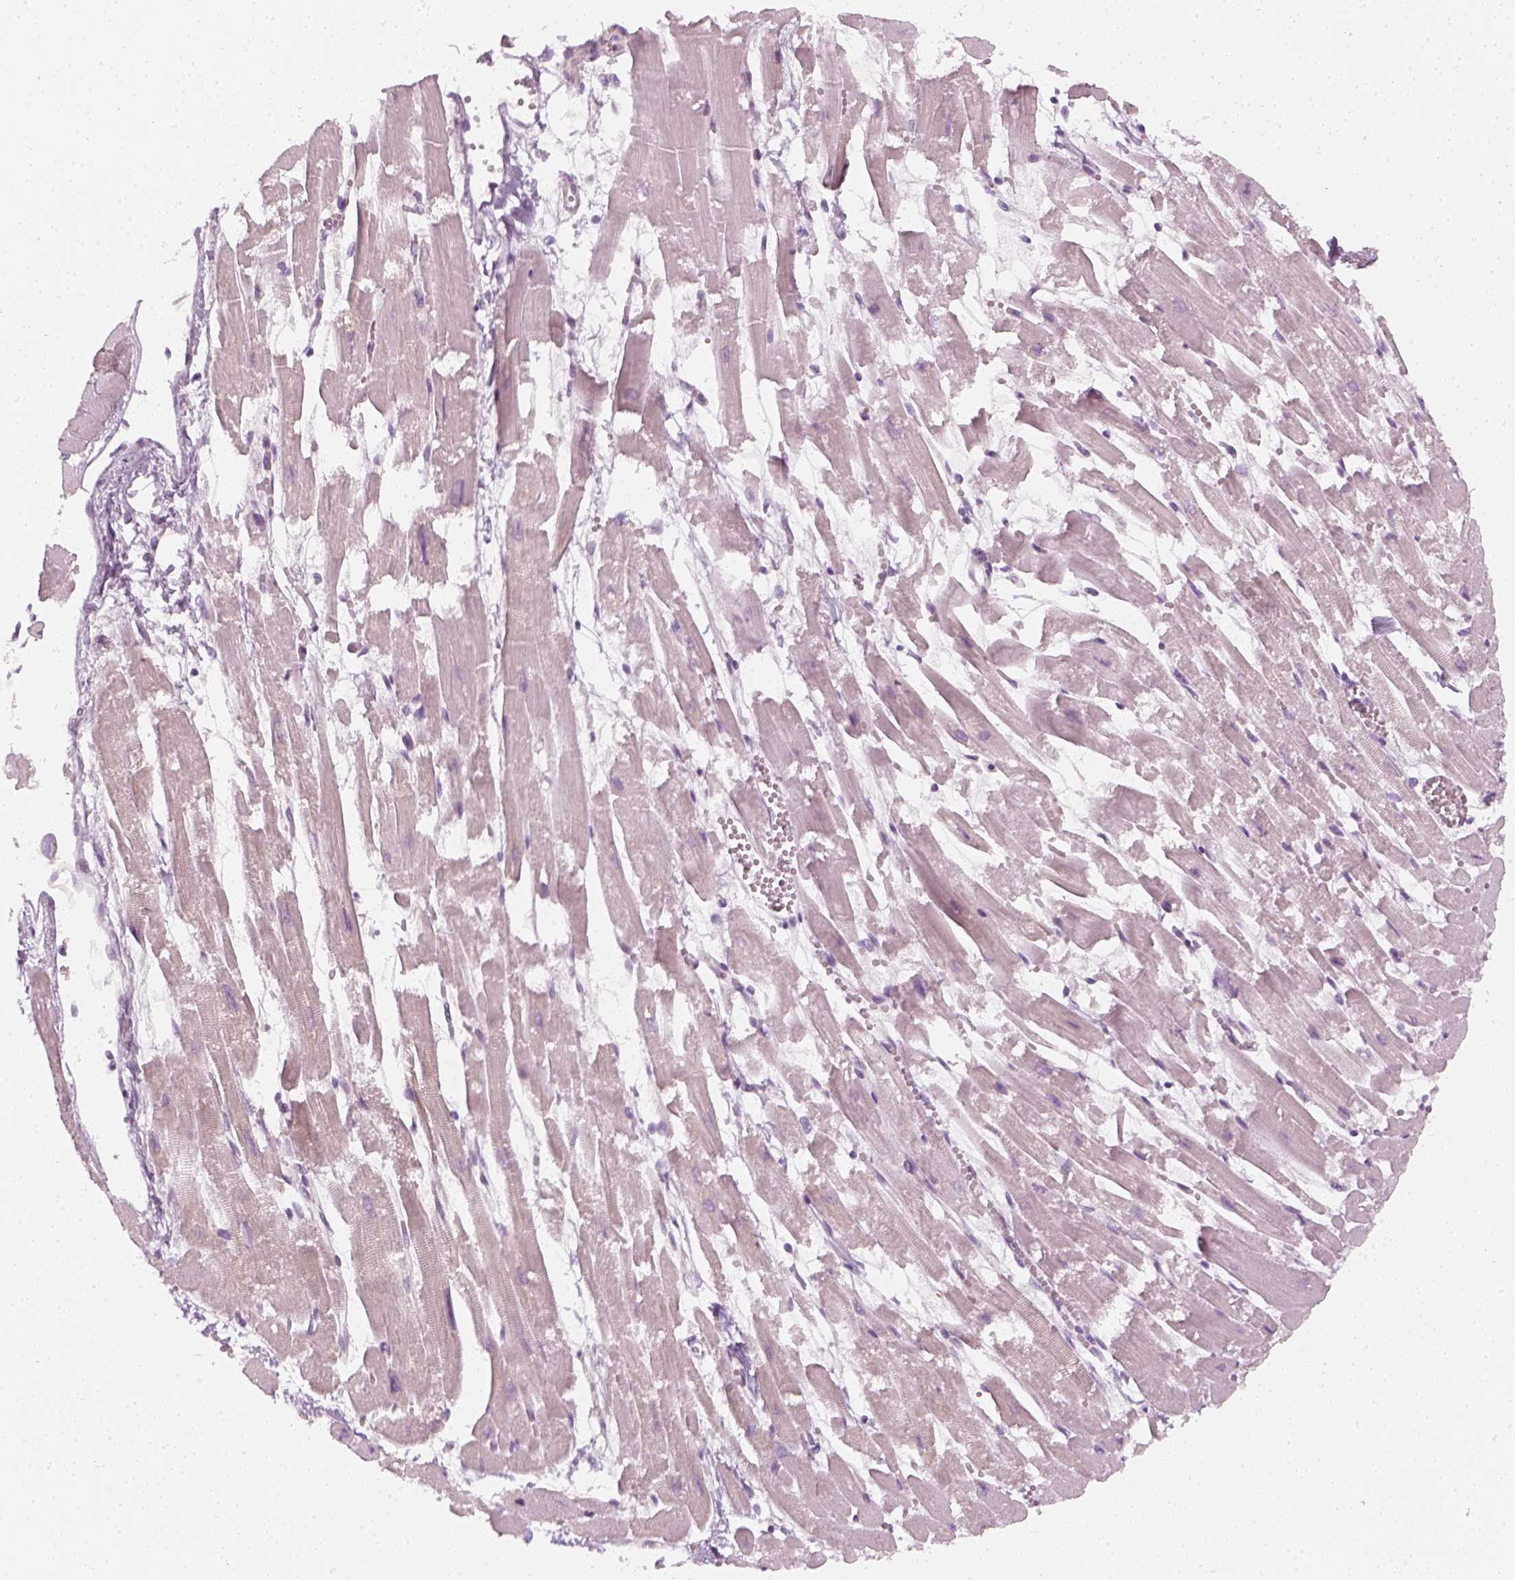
{"staining": {"intensity": "negative", "quantity": "none", "location": "none"}, "tissue": "heart muscle", "cell_type": "Cardiomyocytes", "image_type": "normal", "snomed": [{"axis": "morphology", "description": "Normal tissue, NOS"}, {"axis": "topography", "description": "Heart"}], "caption": "Heart muscle stained for a protein using immunohistochemistry reveals no staining cardiomyocytes.", "gene": "PRAME", "patient": {"sex": "female", "age": 52}}